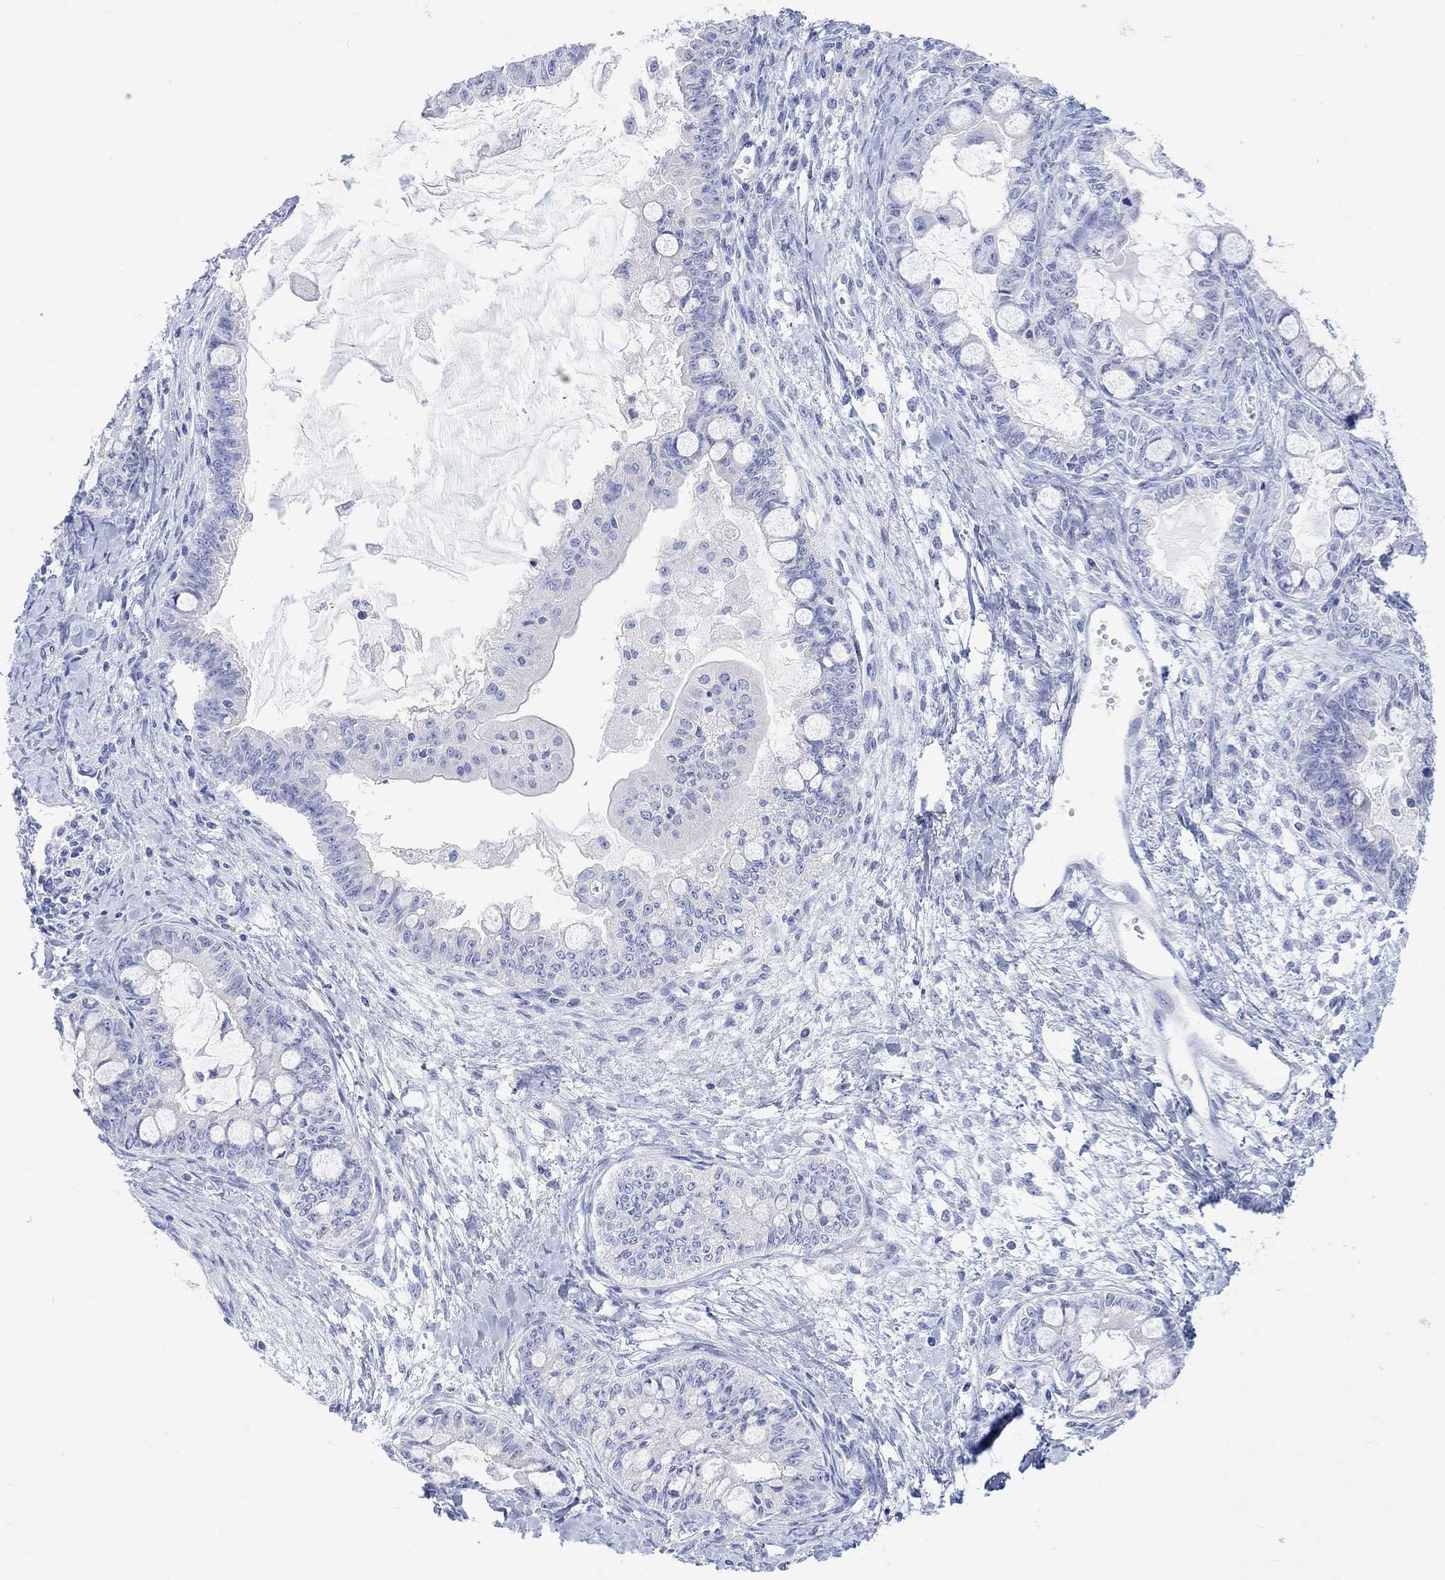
{"staining": {"intensity": "negative", "quantity": "none", "location": "none"}, "tissue": "ovarian cancer", "cell_type": "Tumor cells", "image_type": "cancer", "snomed": [{"axis": "morphology", "description": "Cystadenocarcinoma, mucinous, NOS"}, {"axis": "topography", "description": "Ovary"}], "caption": "An IHC image of ovarian mucinous cystadenocarcinoma is shown. There is no staining in tumor cells of ovarian mucinous cystadenocarcinoma.", "gene": "CALCA", "patient": {"sex": "female", "age": 63}}